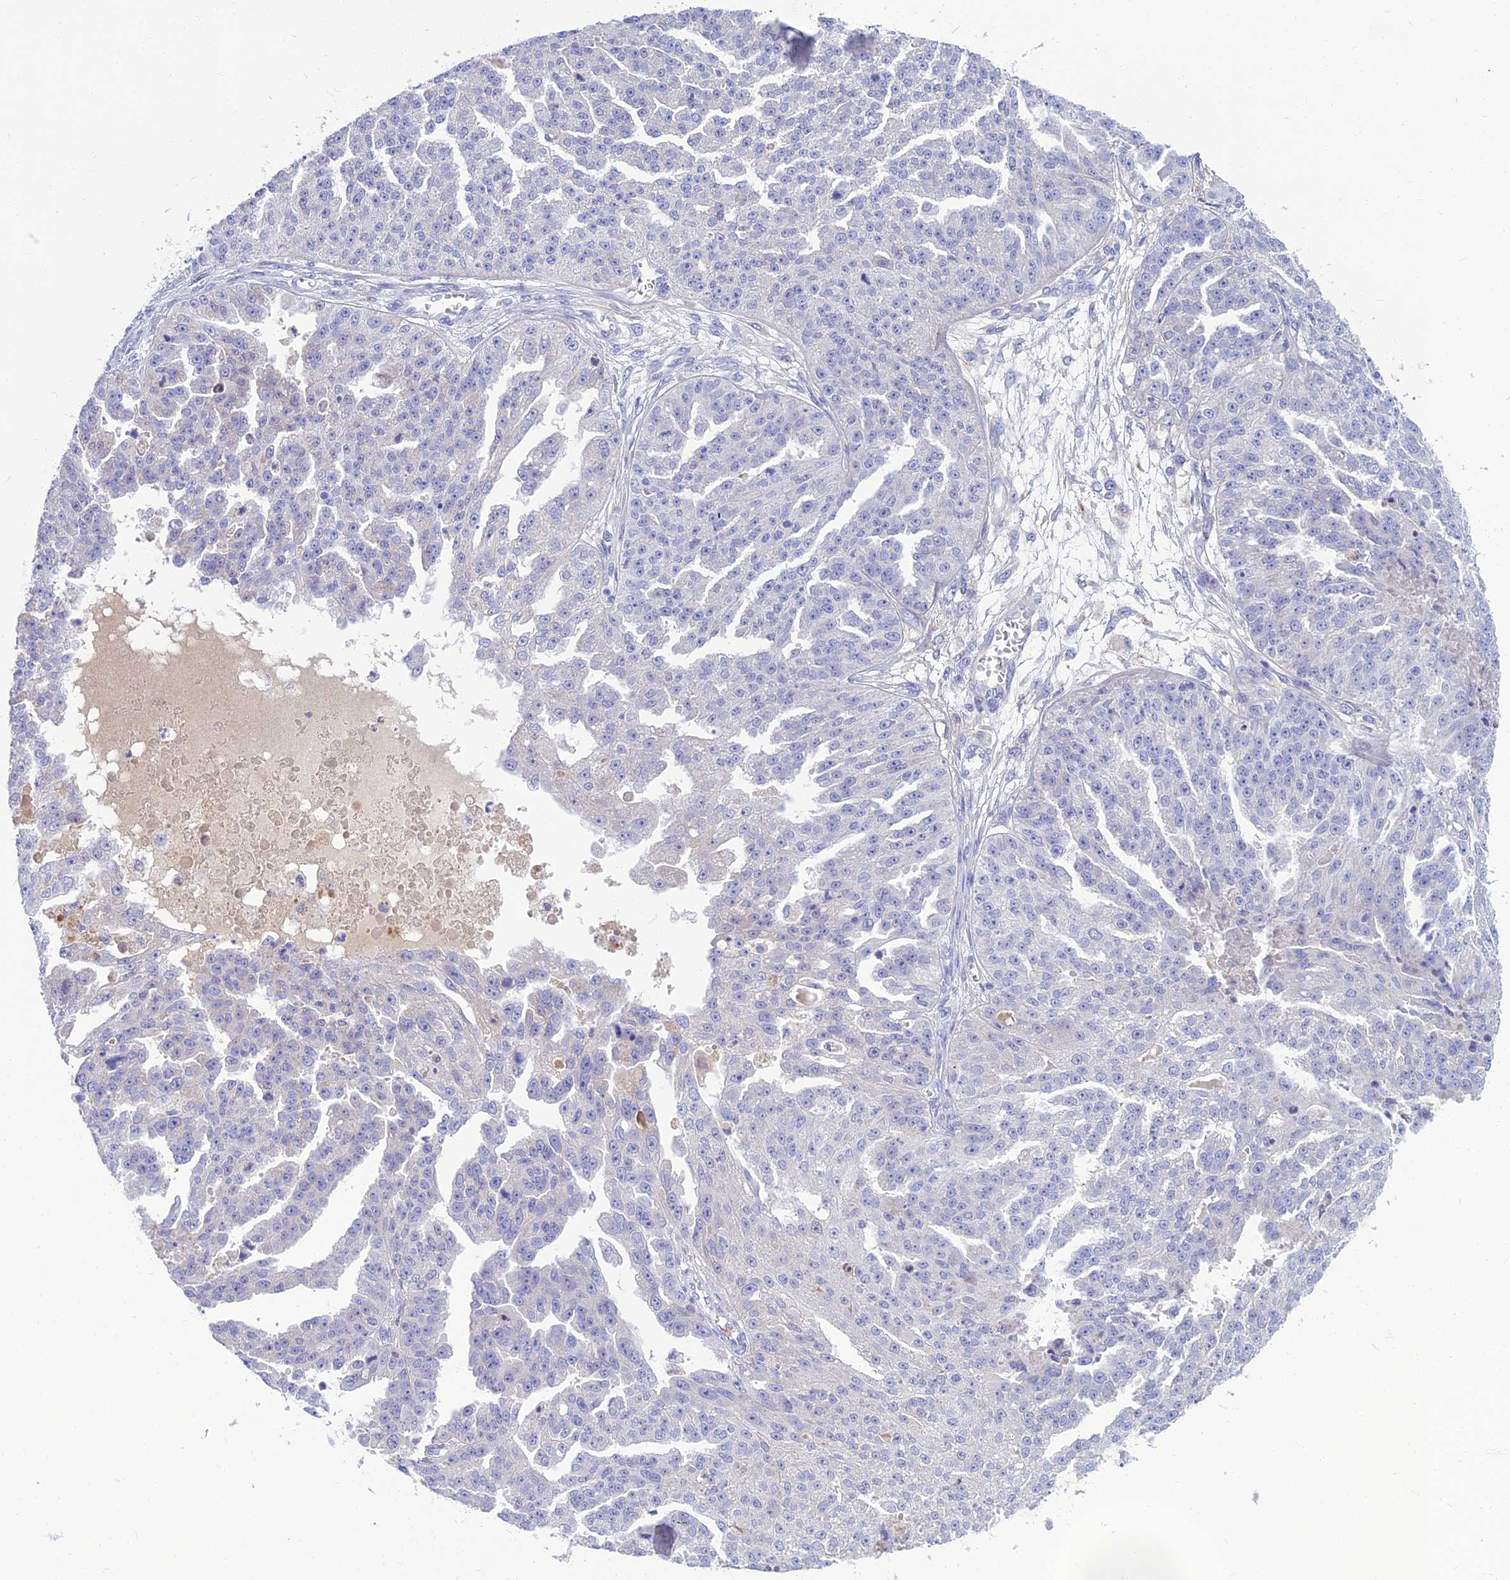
{"staining": {"intensity": "negative", "quantity": "none", "location": "none"}, "tissue": "ovarian cancer", "cell_type": "Tumor cells", "image_type": "cancer", "snomed": [{"axis": "morphology", "description": "Cystadenocarcinoma, serous, NOS"}, {"axis": "topography", "description": "Ovary"}], "caption": "Ovarian serous cystadenocarcinoma was stained to show a protein in brown. There is no significant expression in tumor cells. (IHC, brightfield microscopy, high magnification).", "gene": "SPTLC3", "patient": {"sex": "female", "age": 58}}